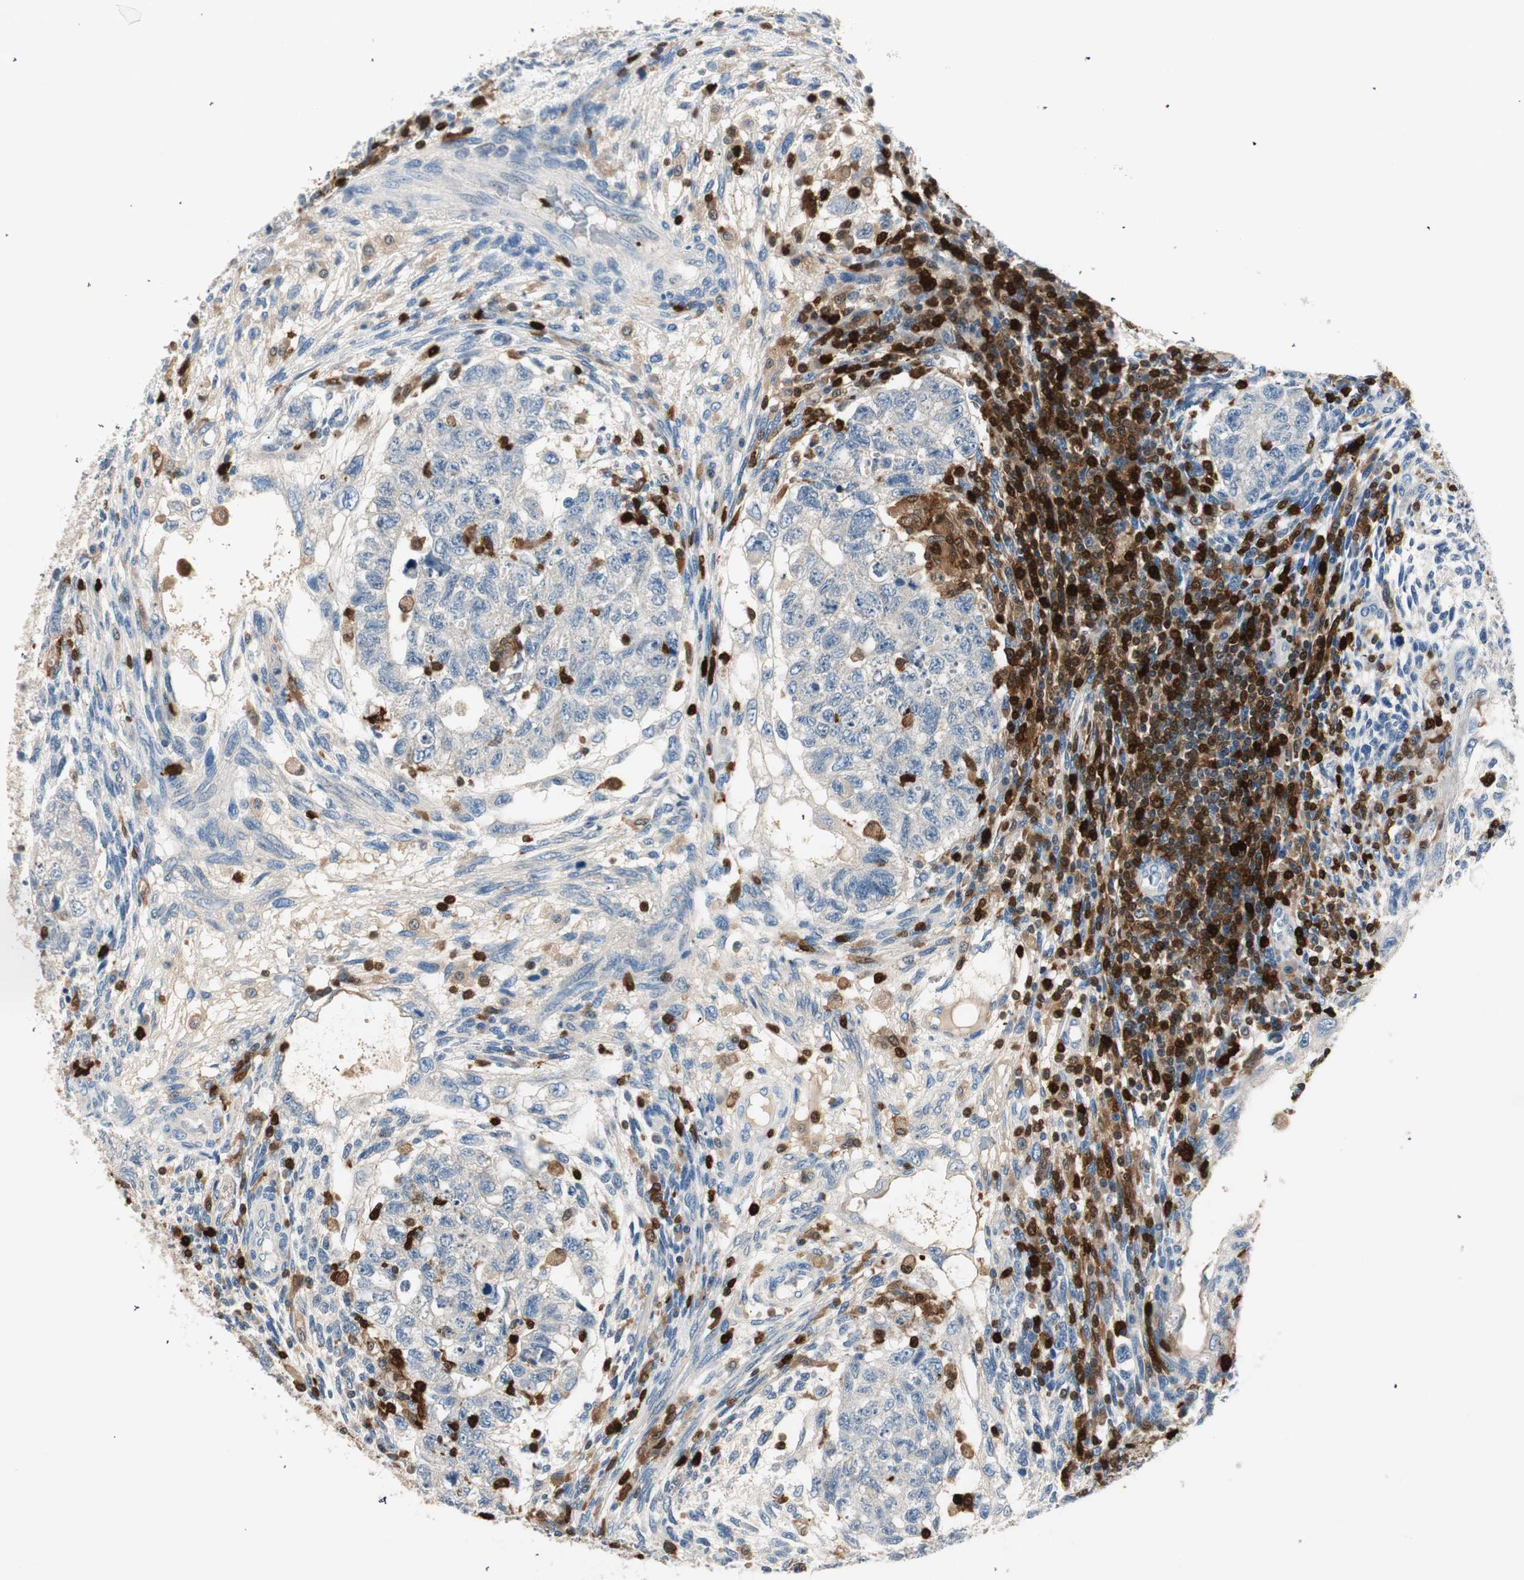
{"staining": {"intensity": "negative", "quantity": "none", "location": "none"}, "tissue": "testis cancer", "cell_type": "Tumor cells", "image_type": "cancer", "snomed": [{"axis": "morphology", "description": "Normal tissue, NOS"}, {"axis": "morphology", "description": "Carcinoma, Embryonal, NOS"}, {"axis": "topography", "description": "Testis"}], "caption": "Testis cancer was stained to show a protein in brown. There is no significant expression in tumor cells.", "gene": "COTL1", "patient": {"sex": "male", "age": 36}}